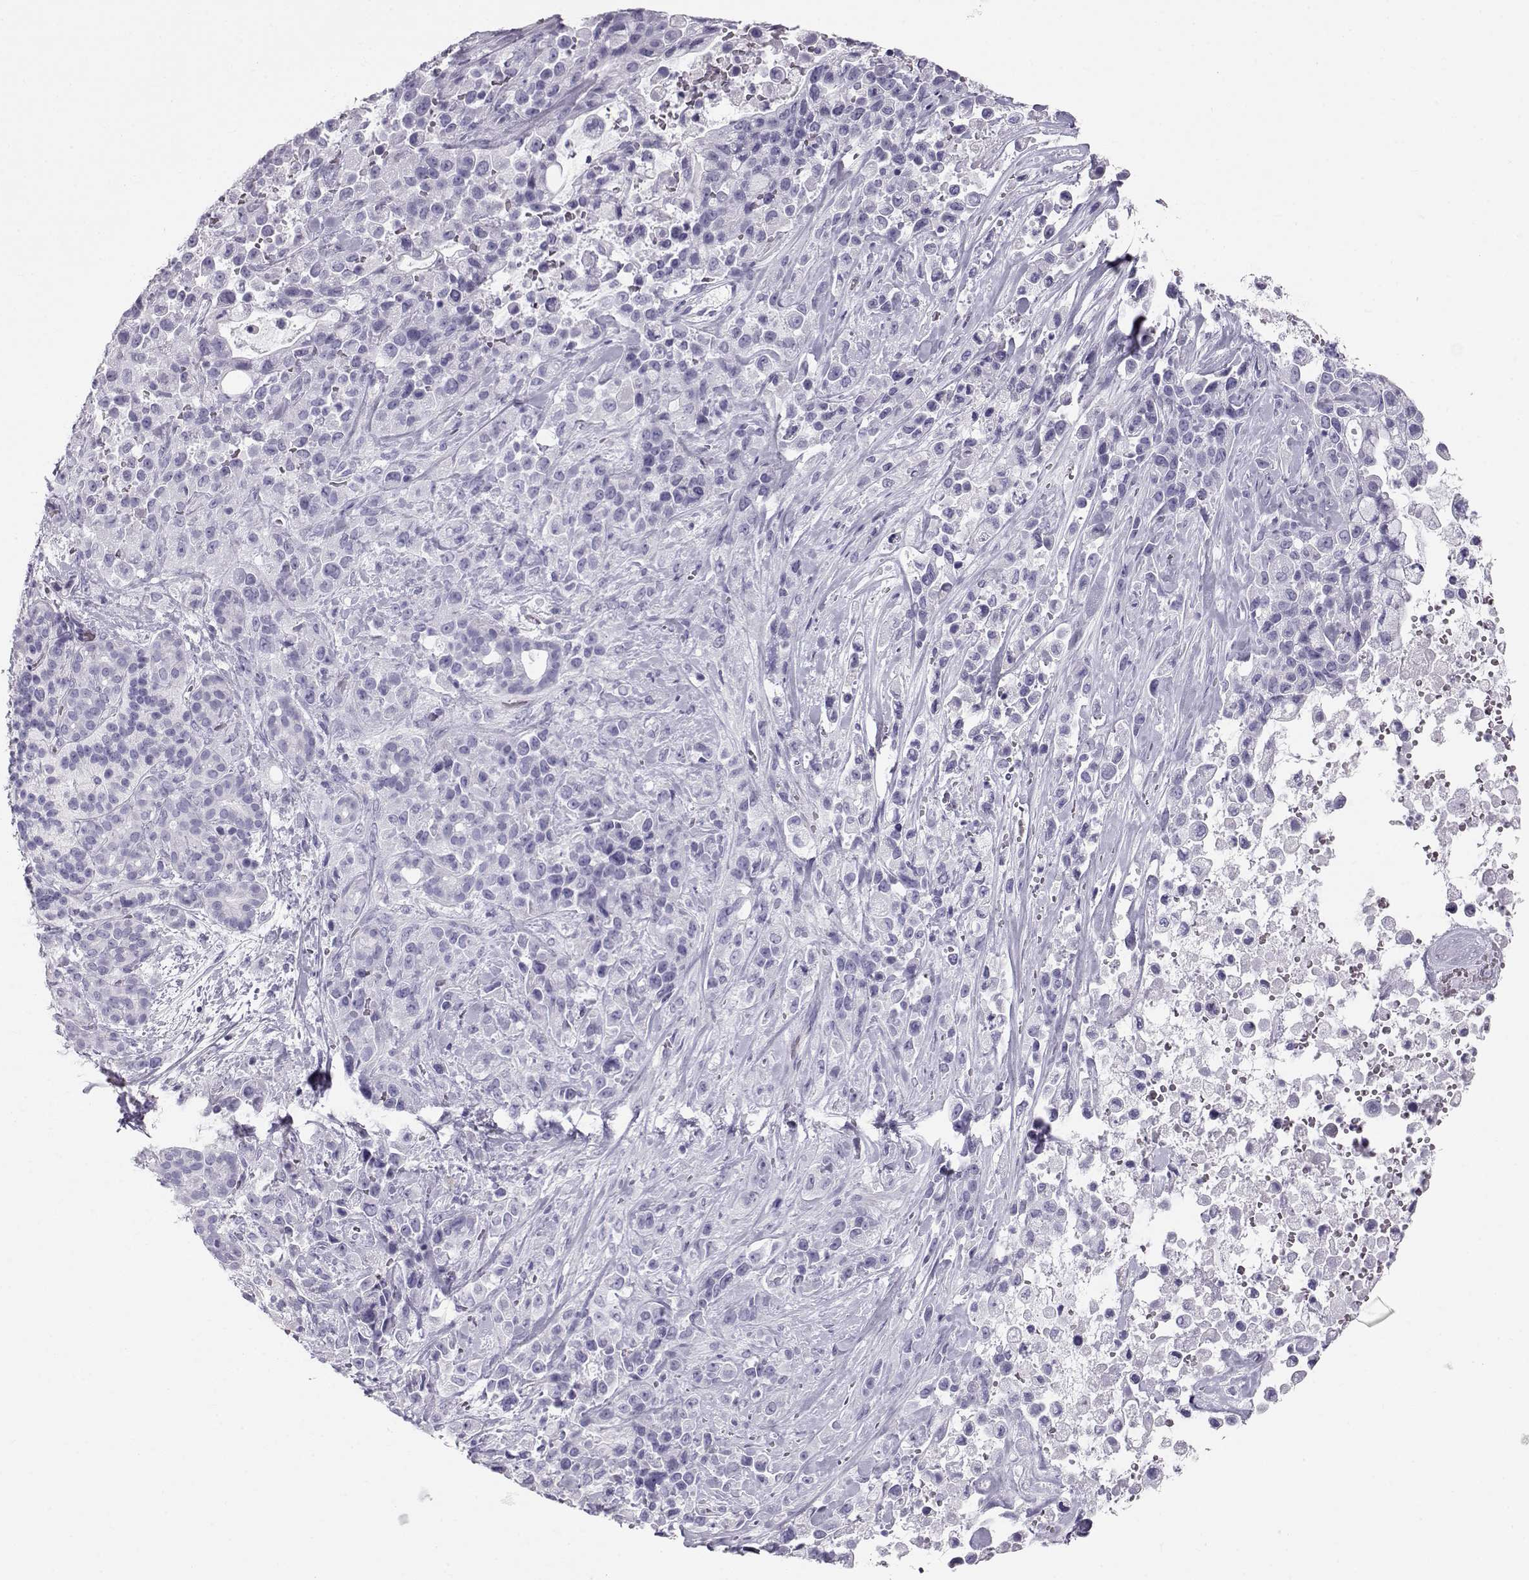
{"staining": {"intensity": "negative", "quantity": "none", "location": "none"}, "tissue": "pancreatic cancer", "cell_type": "Tumor cells", "image_type": "cancer", "snomed": [{"axis": "morphology", "description": "Adenocarcinoma, NOS"}, {"axis": "topography", "description": "Pancreas"}], "caption": "DAB (3,3'-diaminobenzidine) immunohistochemical staining of human pancreatic adenocarcinoma exhibits no significant positivity in tumor cells.", "gene": "RD3", "patient": {"sex": "male", "age": 44}}